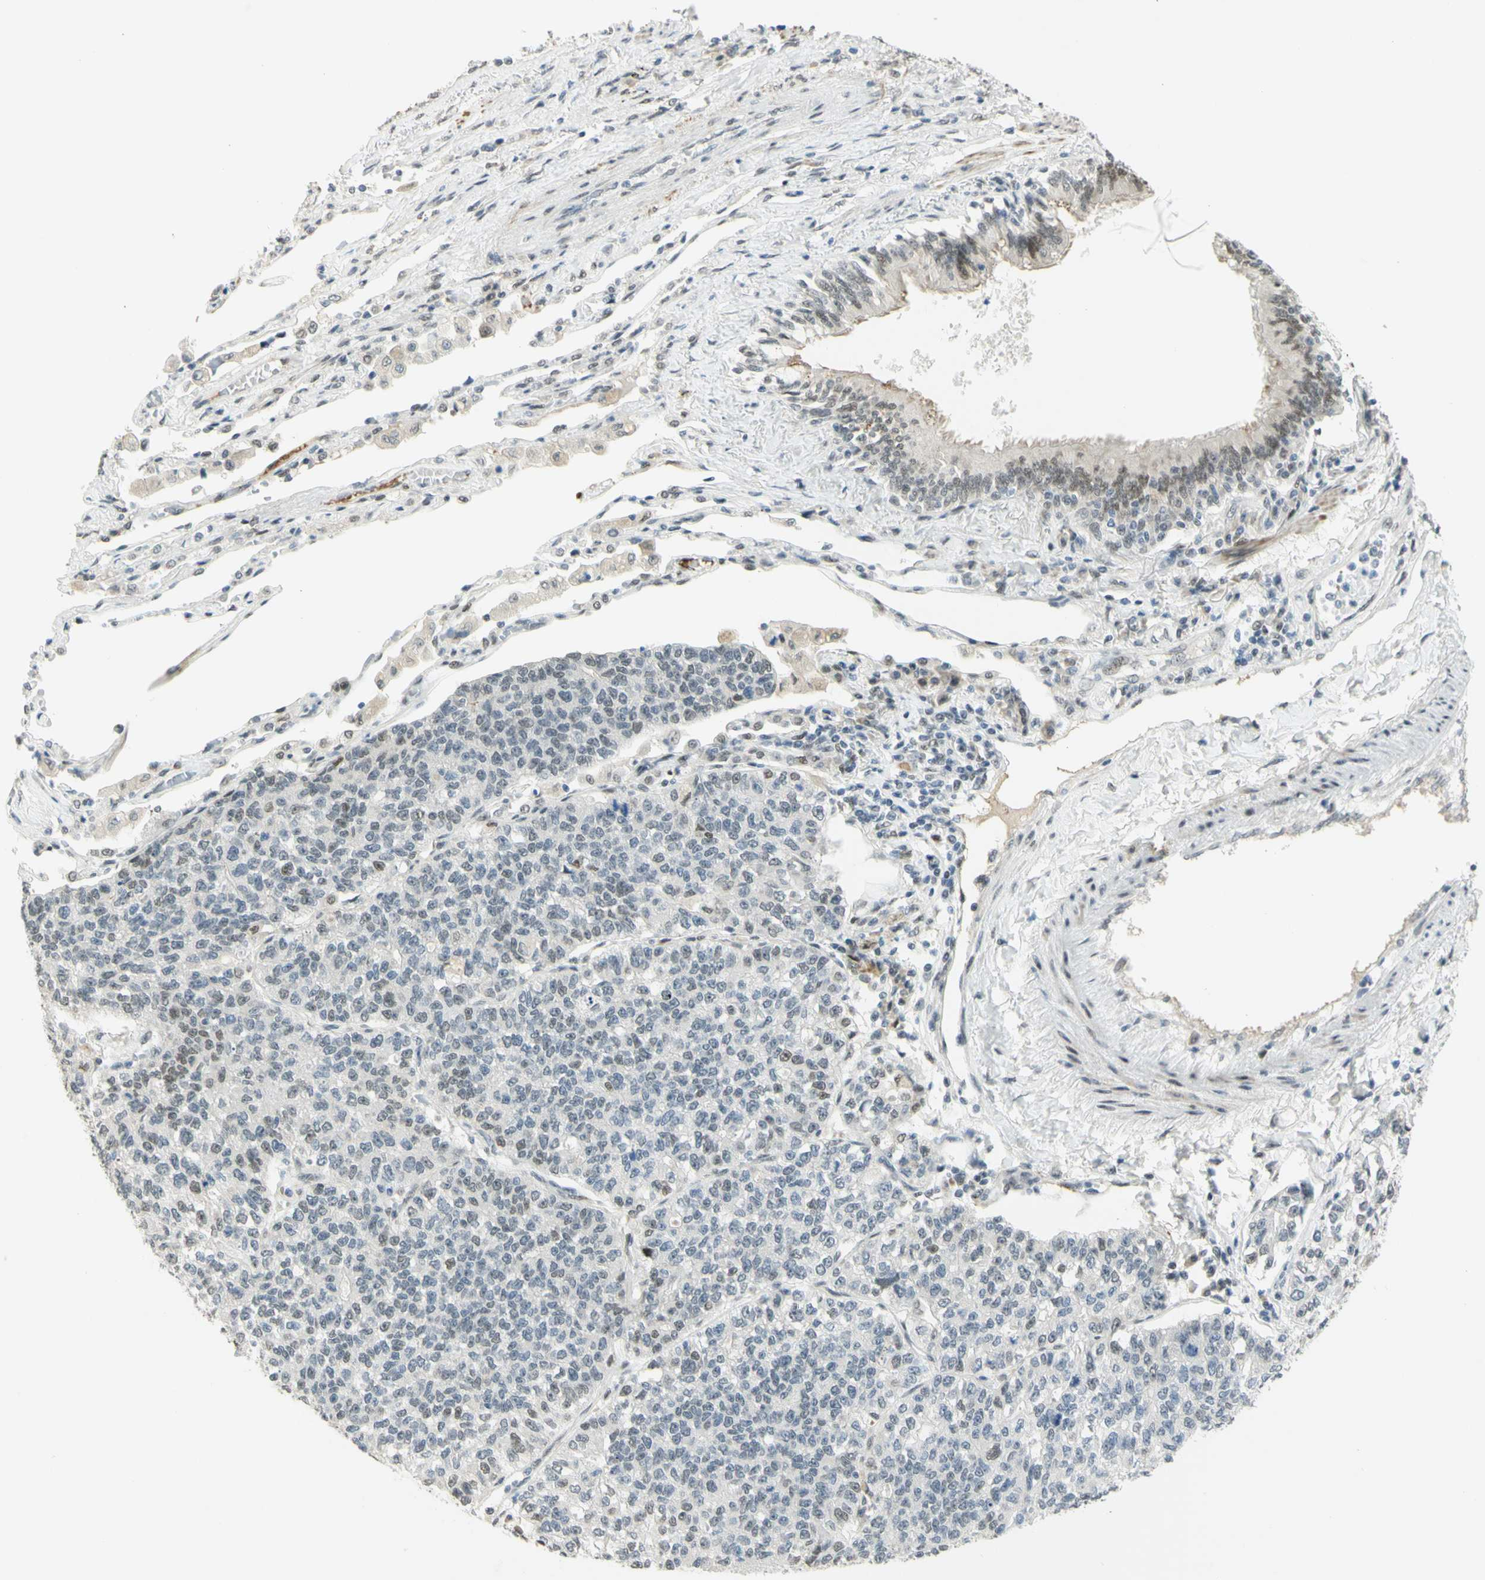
{"staining": {"intensity": "weak", "quantity": "25%-75%", "location": "nuclear"}, "tissue": "lung cancer", "cell_type": "Tumor cells", "image_type": "cancer", "snomed": [{"axis": "morphology", "description": "Adenocarcinoma, NOS"}, {"axis": "topography", "description": "Lung"}], "caption": "Lung cancer was stained to show a protein in brown. There is low levels of weak nuclear expression in approximately 25%-75% of tumor cells.", "gene": "DDX1", "patient": {"sex": "male", "age": 49}}